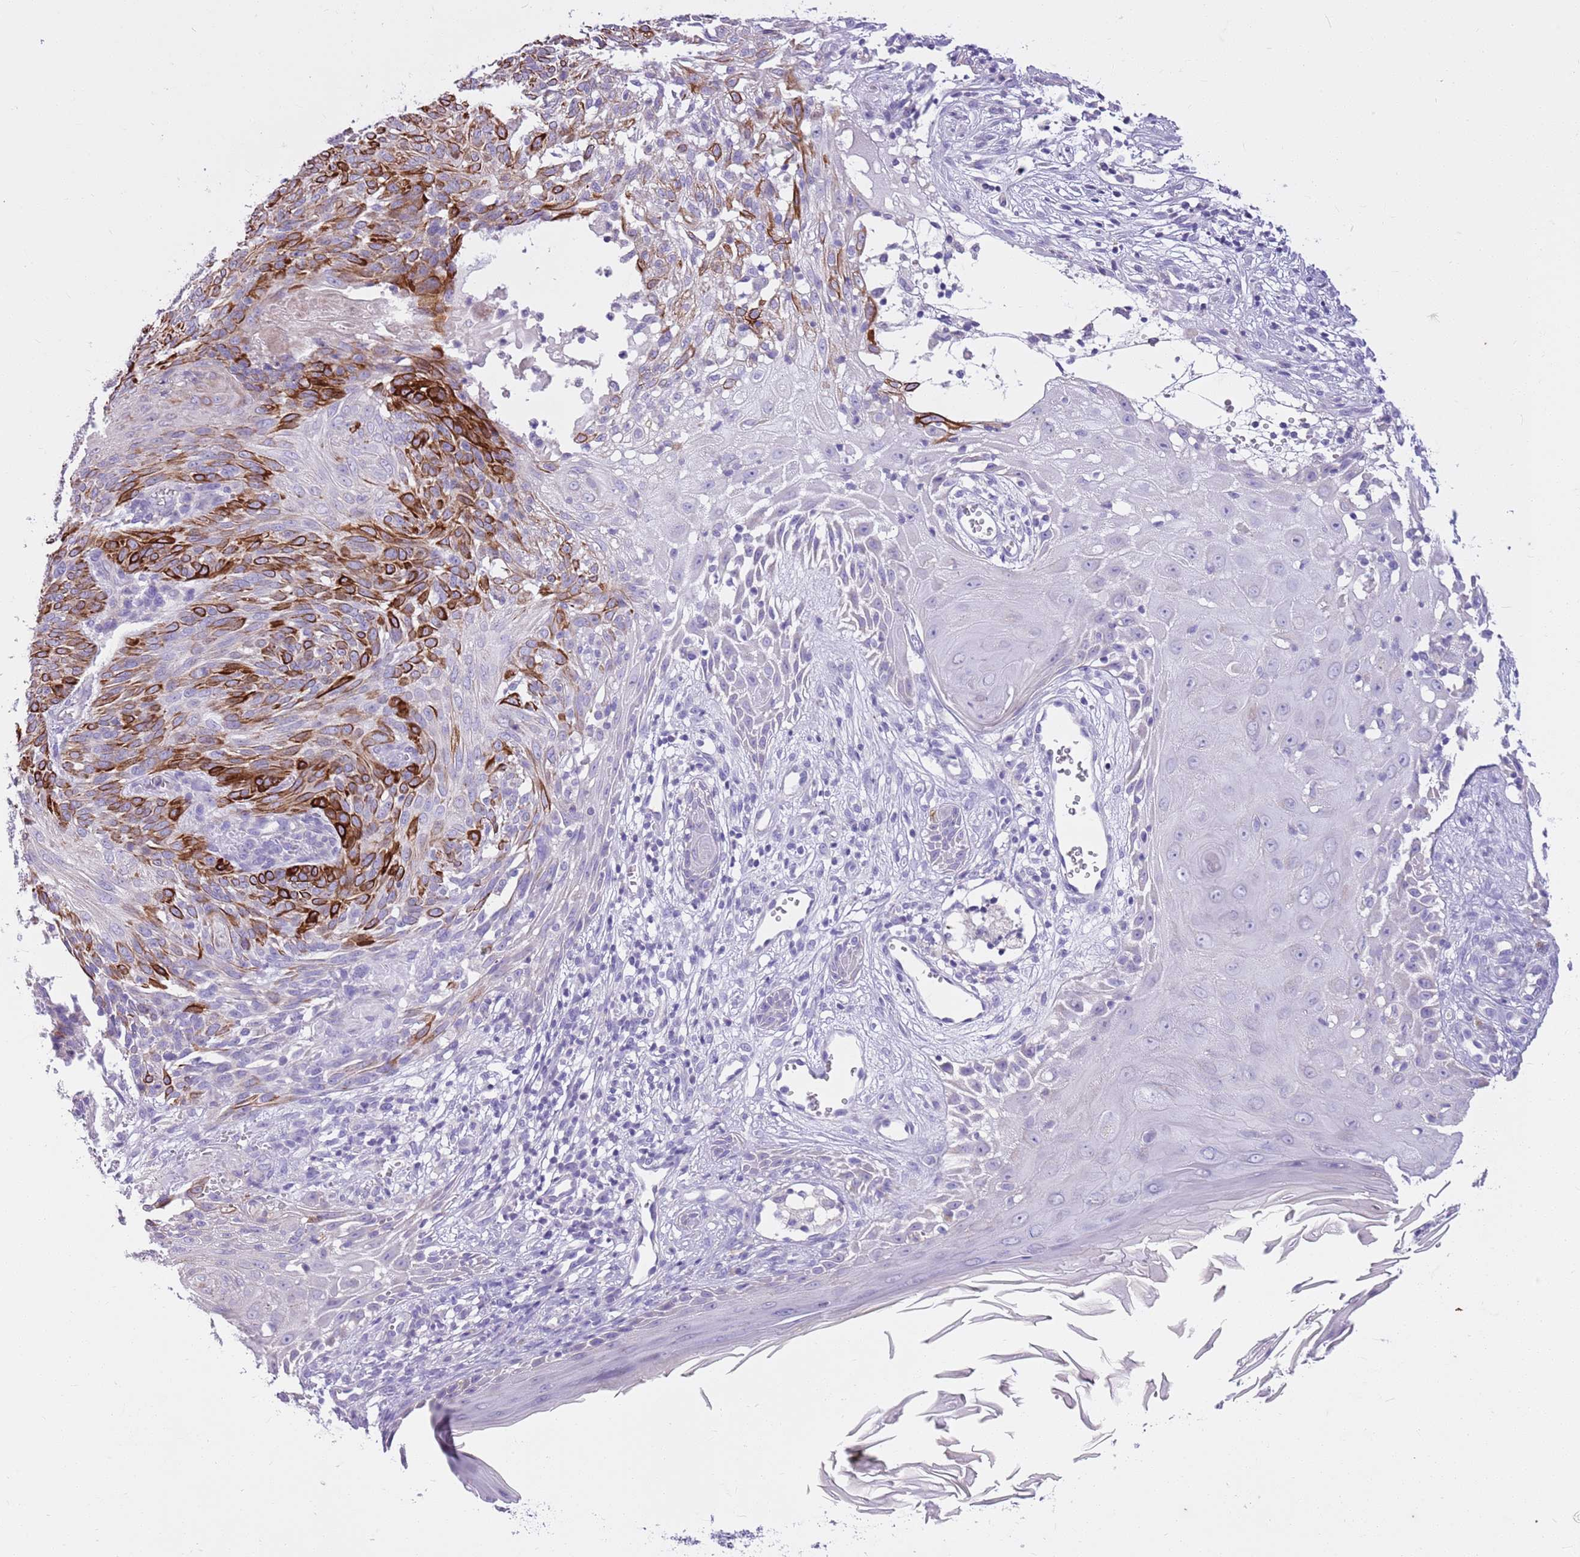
{"staining": {"intensity": "strong", "quantity": "25%-75%", "location": "cytoplasmic/membranous"}, "tissue": "skin cancer", "cell_type": "Tumor cells", "image_type": "cancer", "snomed": [{"axis": "morphology", "description": "Basal cell carcinoma"}, {"axis": "topography", "description": "Skin"}], "caption": "IHC histopathology image of human skin cancer (basal cell carcinoma) stained for a protein (brown), which demonstrates high levels of strong cytoplasmic/membranous expression in about 25%-75% of tumor cells.", "gene": "CNPPD1", "patient": {"sex": "female", "age": 86}}